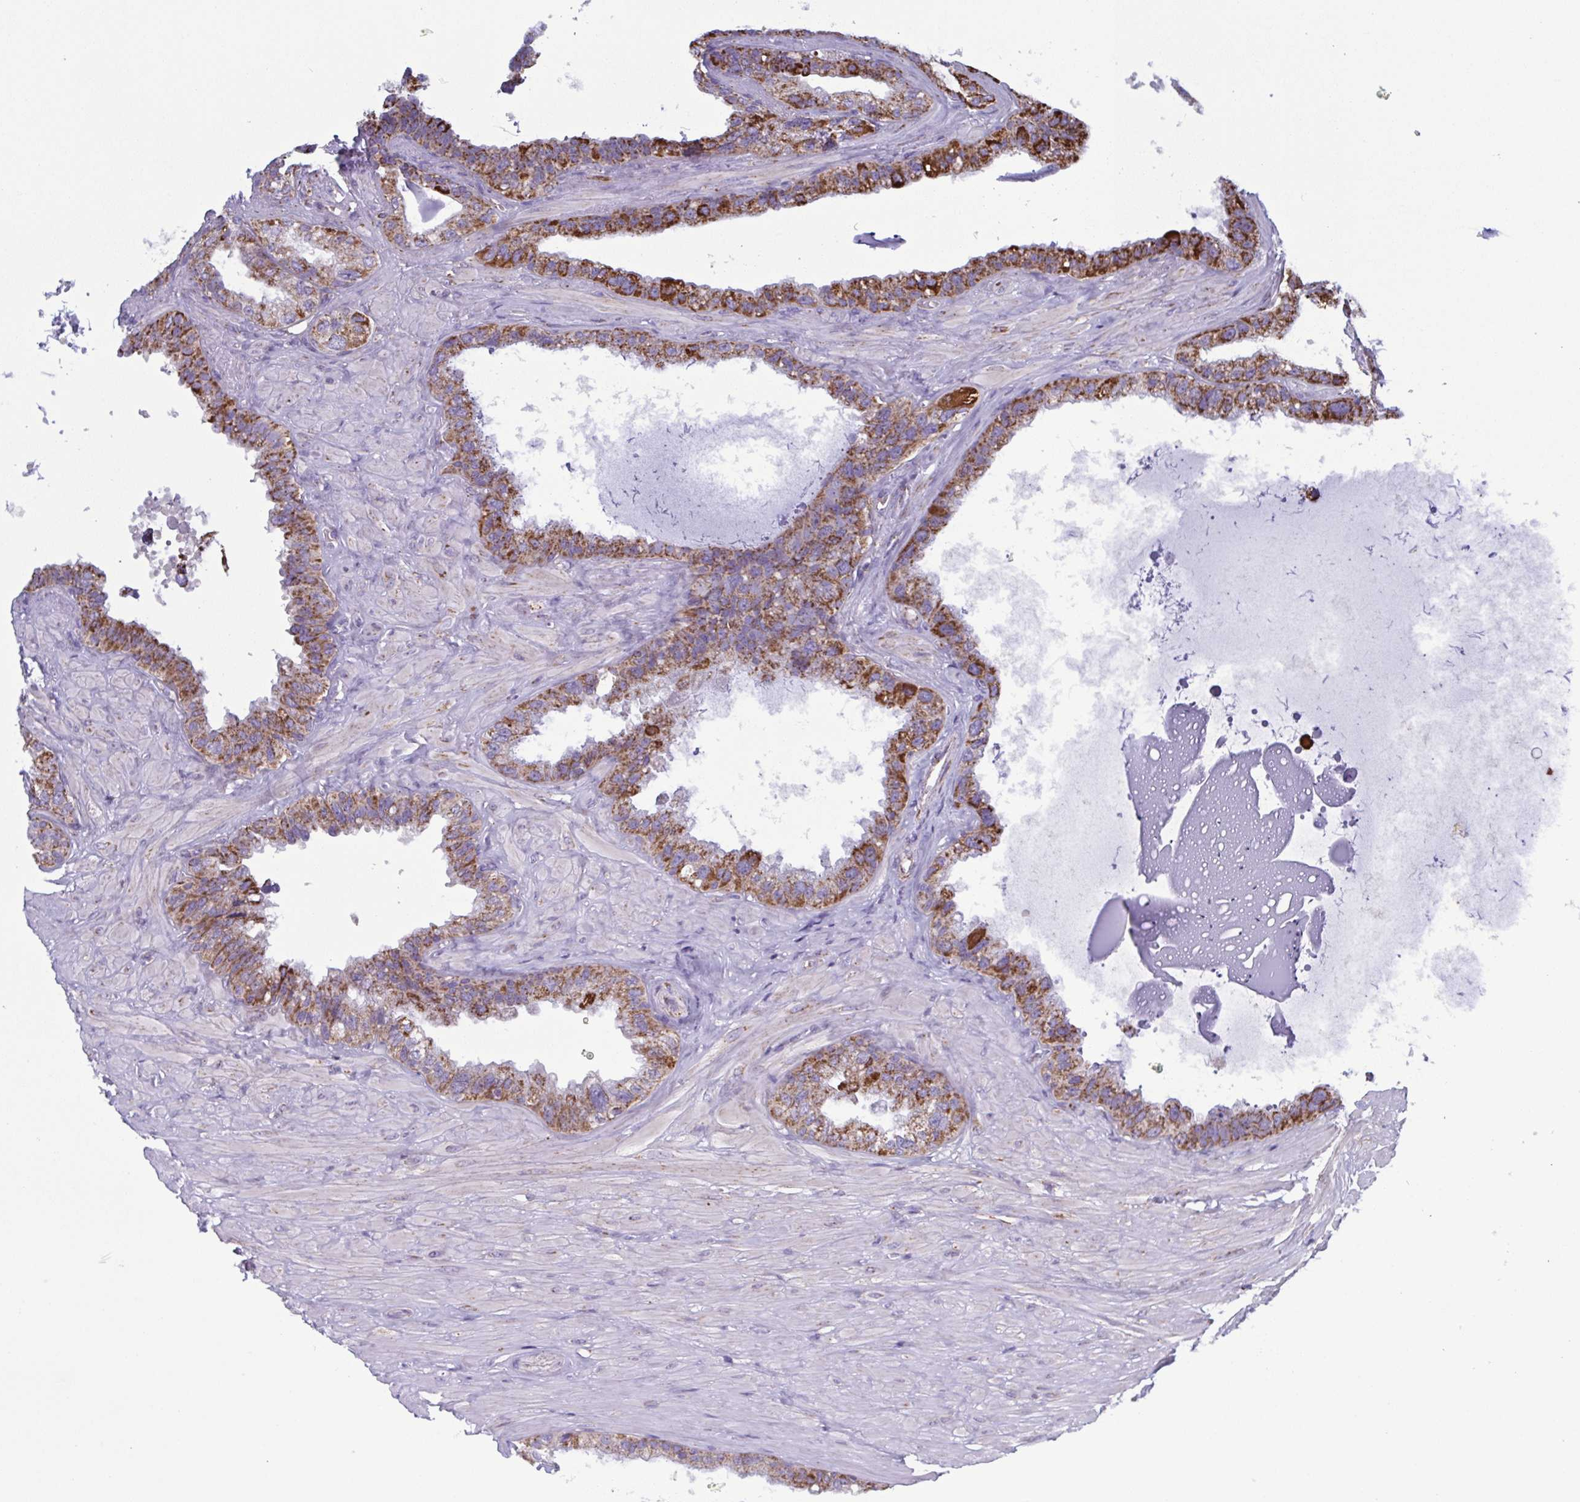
{"staining": {"intensity": "strong", "quantity": ">75%", "location": "cytoplasmic/membranous"}, "tissue": "seminal vesicle", "cell_type": "Glandular cells", "image_type": "normal", "snomed": [{"axis": "morphology", "description": "Normal tissue, NOS"}, {"axis": "topography", "description": "Seminal veicle"}, {"axis": "topography", "description": "Peripheral nerve tissue"}], "caption": "Seminal vesicle was stained to show a protein in brown. There is high levels of strong cytoplasmic/membranous expression in about >75% of glandular cells. Immunohistochemistry stains the protein in brown and the nuclei are stained blue.", "gene": "CSDE1", "patient": {"sex": "male", "age": 76}}